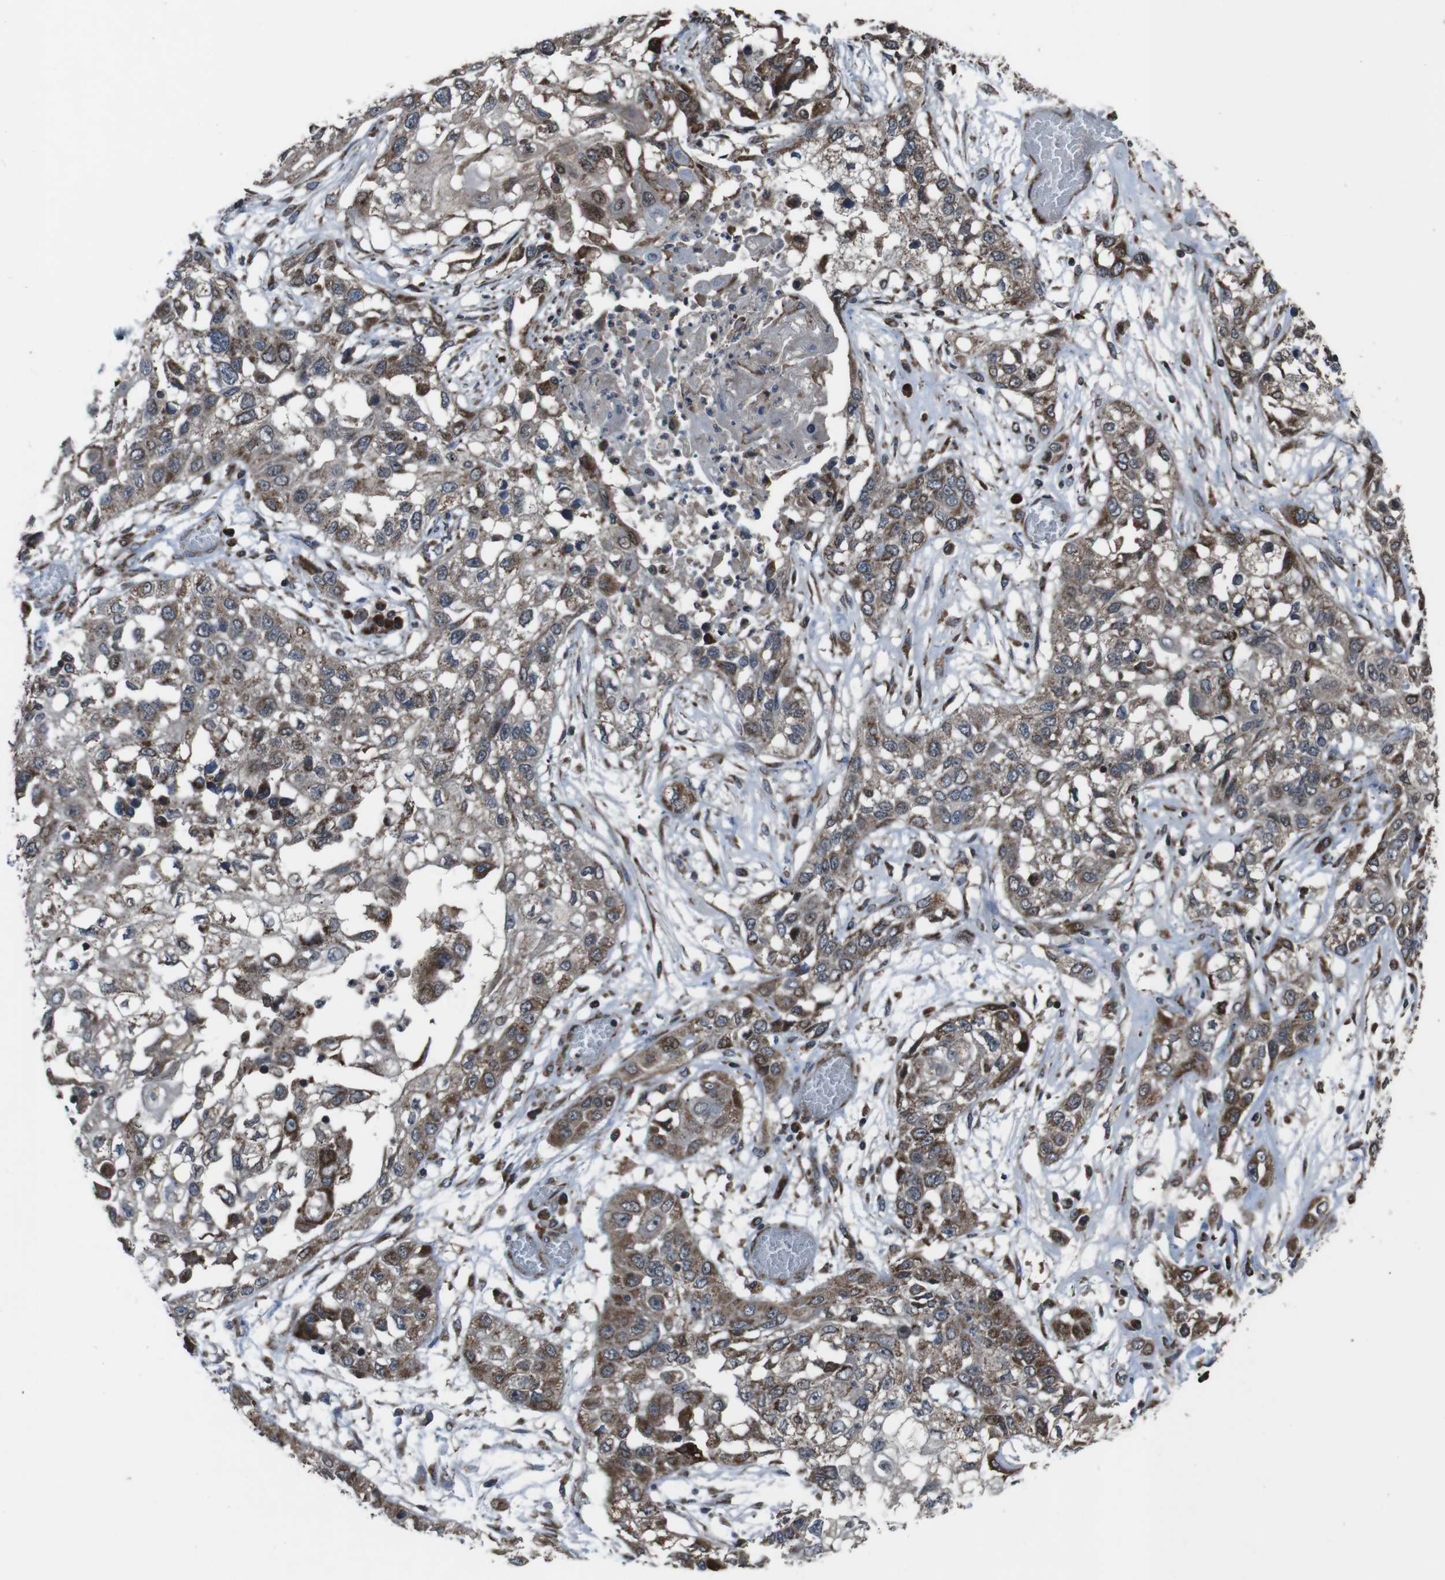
{"staining": {"intensity": "moderate", "quantity": "25%-75%", "location": "cytoplasmic/membranous,nuclear"}, "tissue": "lung cancer", "cell_type": "Tumor cells", "image_type": "cancer", "snomed": [{"axis": "morphology", "description": "Squamous cell carcinoma, NOS"}, {"axis": "topography", "description": "Lung"}], "caption": "Lung squamous cell carcinoma was stained to show a protein in brown. There is medium levels of moderate cytoplasmic/membranous and nuclear staining in approximately 25%-75% of tumor cells. Immunohistochemistry stains the protein of interest in brown and the nuclei are stained blue.", "gene": "GIMAP8", "patient": {"sex": "male", "age": 71}}